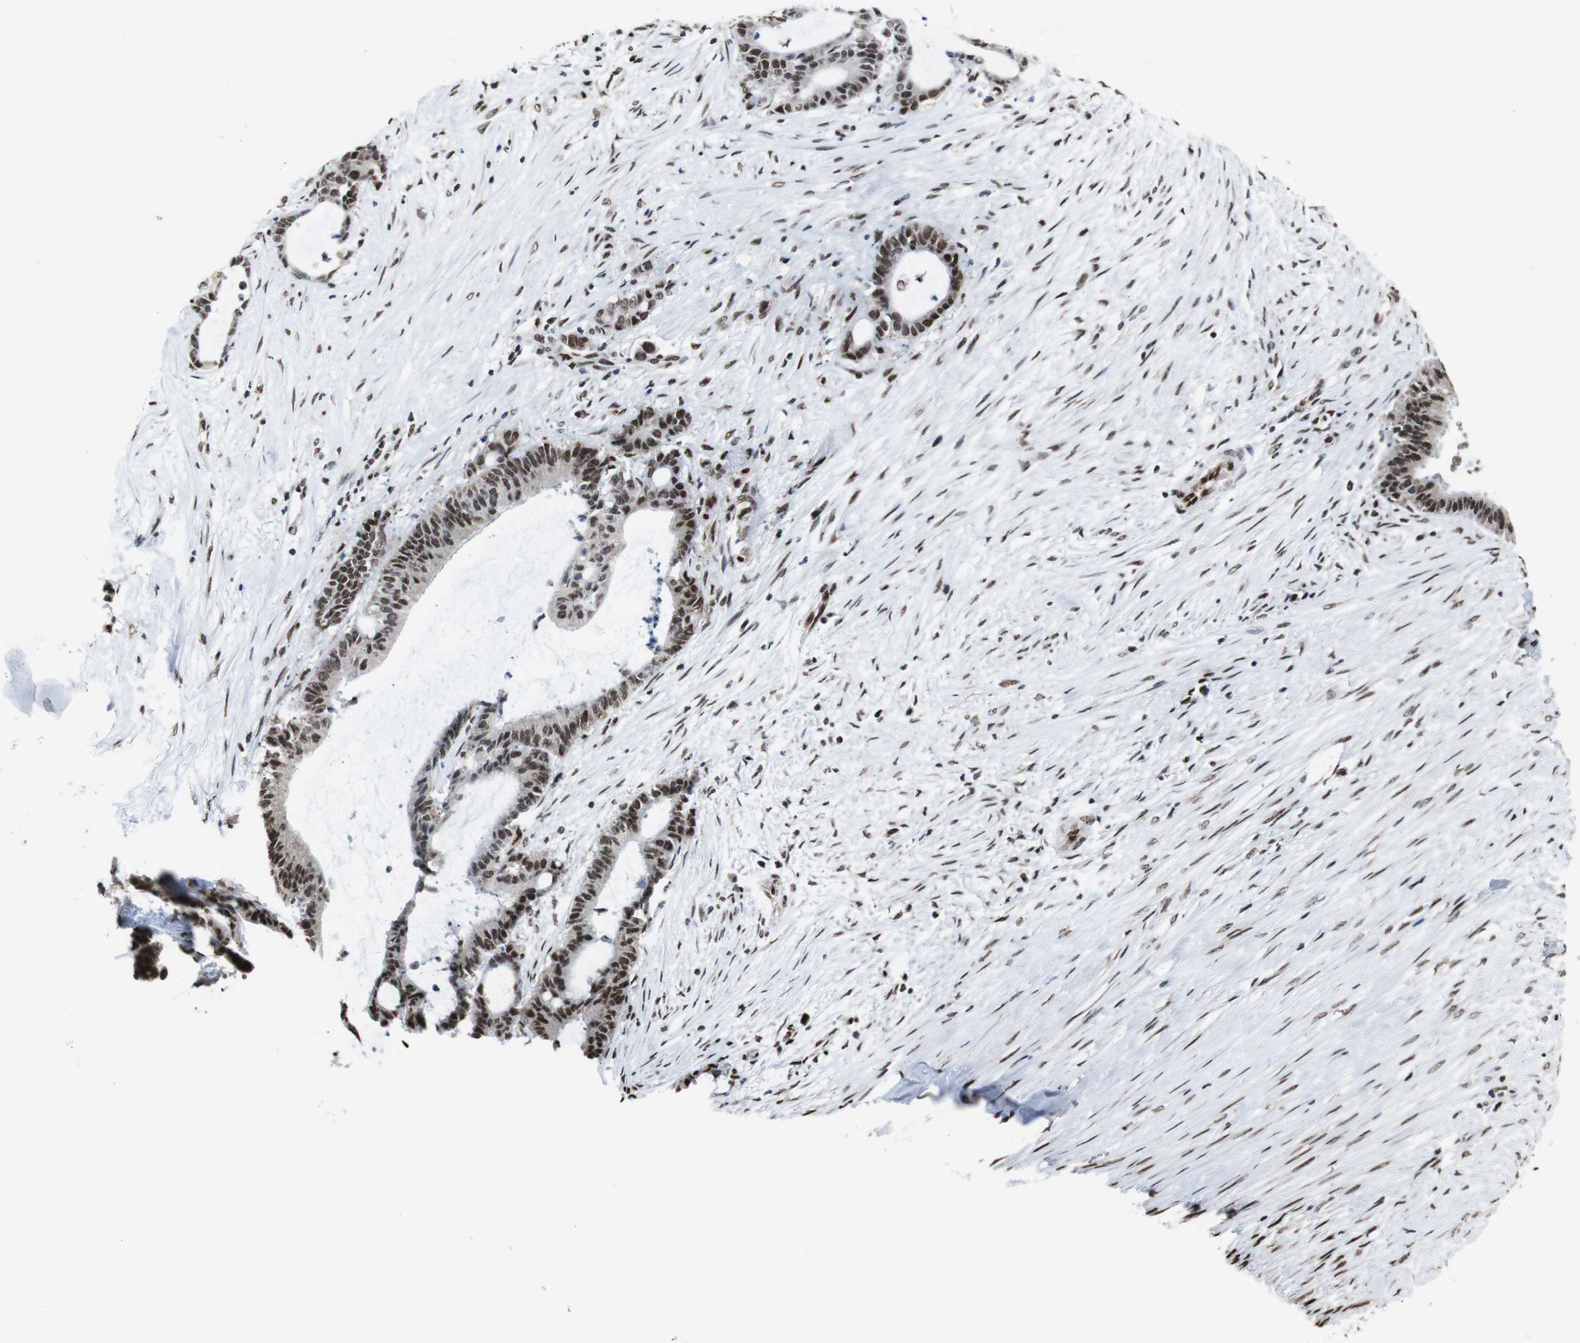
{"staining": {"intensity": "strong", "quantity": ">75%", "location": "nuclear"}, "tissue": "liver cancer", "cell_type": "Tumor cells", "image_type": "cancer", "snomed": [{"axis": "morphology", "description": "Cholangiocarcinoma"}, {"axis": "topography", "description": "Liver"}], "caption": "Liver cholangiocarcinoma was stained to show a protein in brown. There is high levels of strong nuclear staining in approximately >75% of tumor cells.", "gene": "ROMO1", "patient": {"sex": "female", "age": 73}}